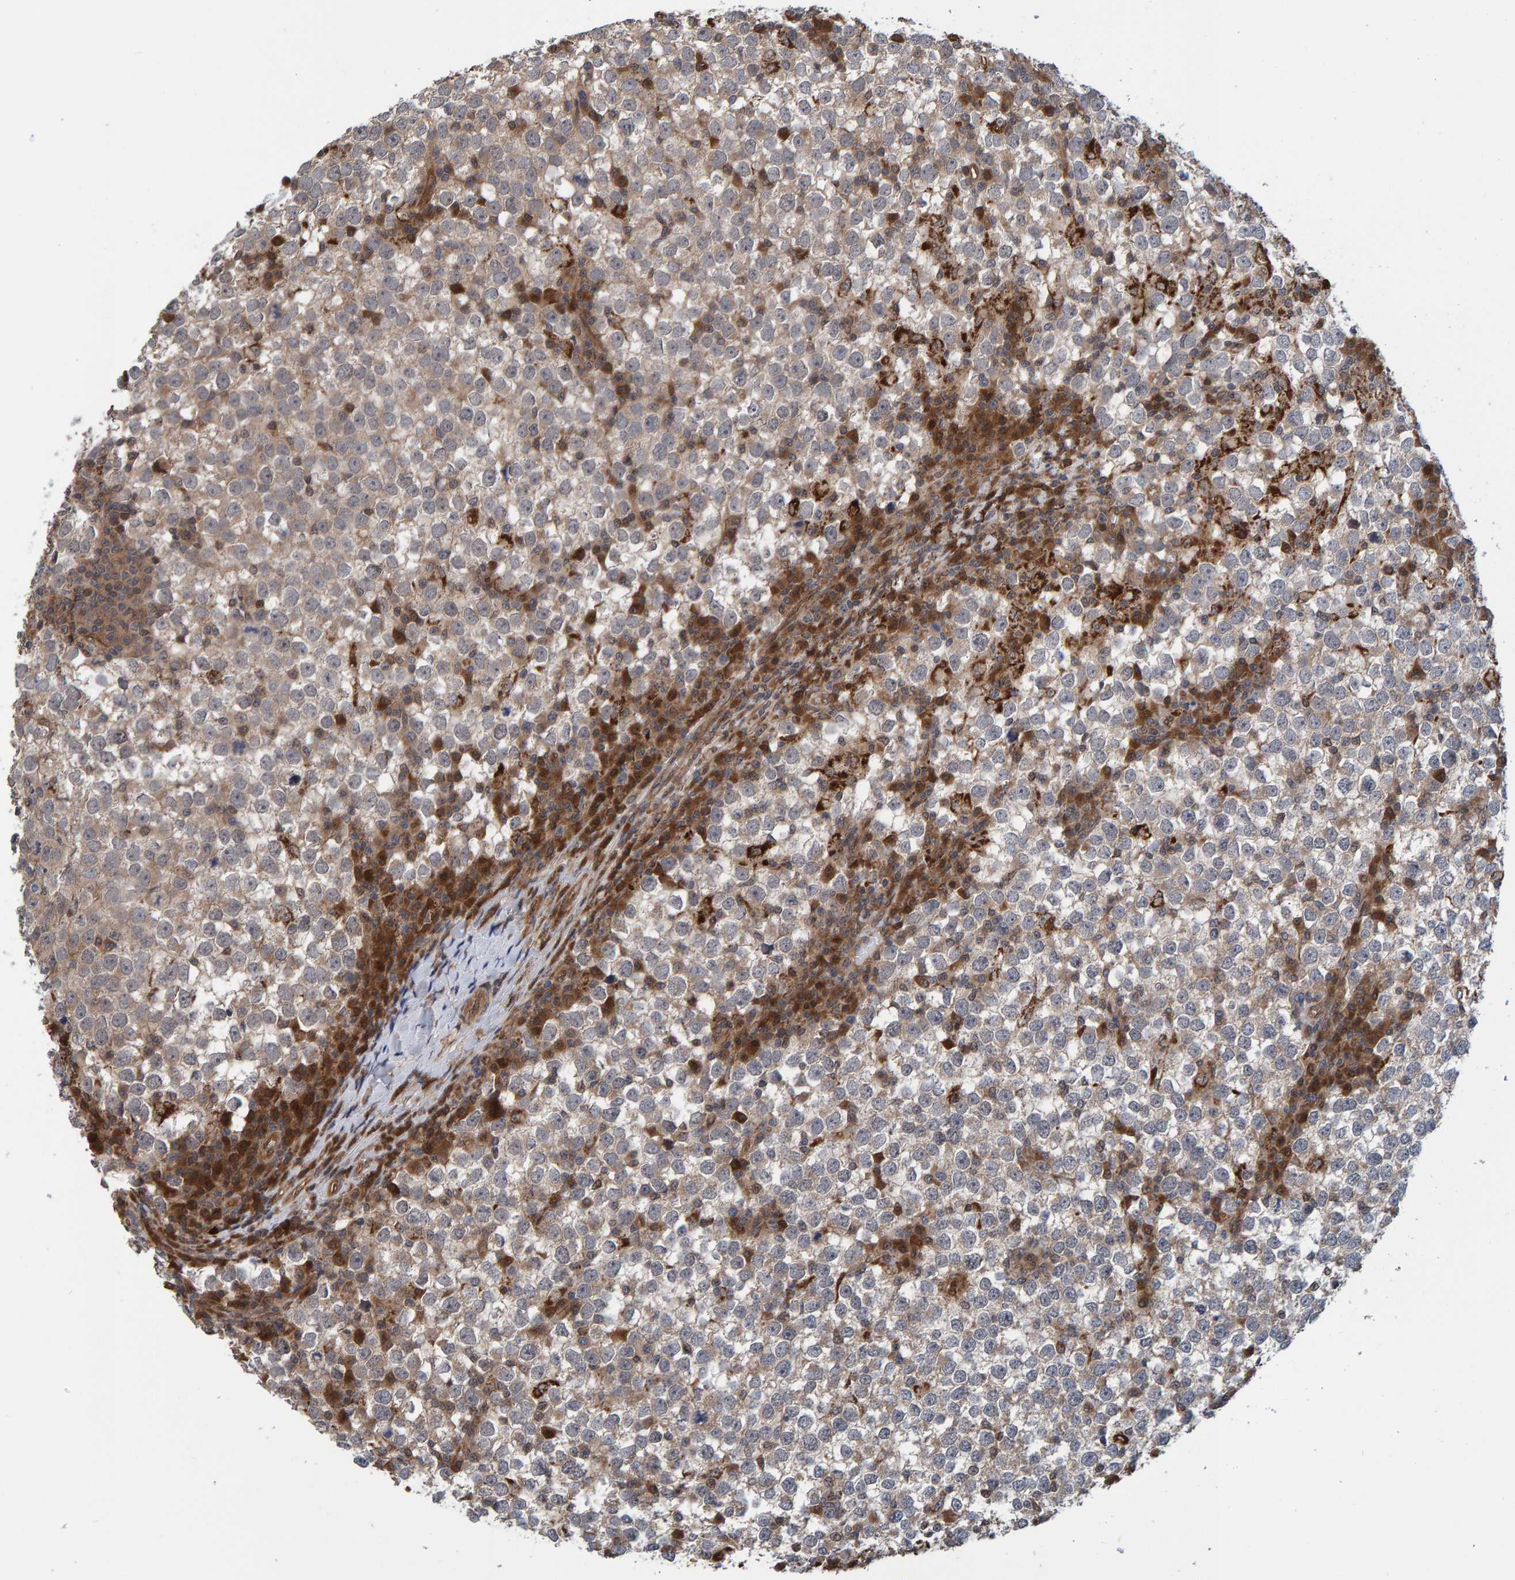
{"staining": {"intensity": "weak", "quantity": "25%-75%", "location": "cytoplasmic/membranous"}, "tissue": "testis cancer", "cell_type": "Tumor cells", "image_type": "cancer", "snomed": [{"axis": "morphology", "description": "Seminoma, NOS"}, {"axis": "topography", "description": "Testis"}], "caption": "High-power microscopy captured an immunohistochemistry image of testis seminoma, revealing weak cytoplasmic/membranous expression in approximately 25%-75% of tumor cells. (DAB (3,3'-diaminobenzidine) IHC, brown staining for protein, blue staining for nuclei).", "gene": "SCRN2", "patient": {"sex": "male", "age": 65}}